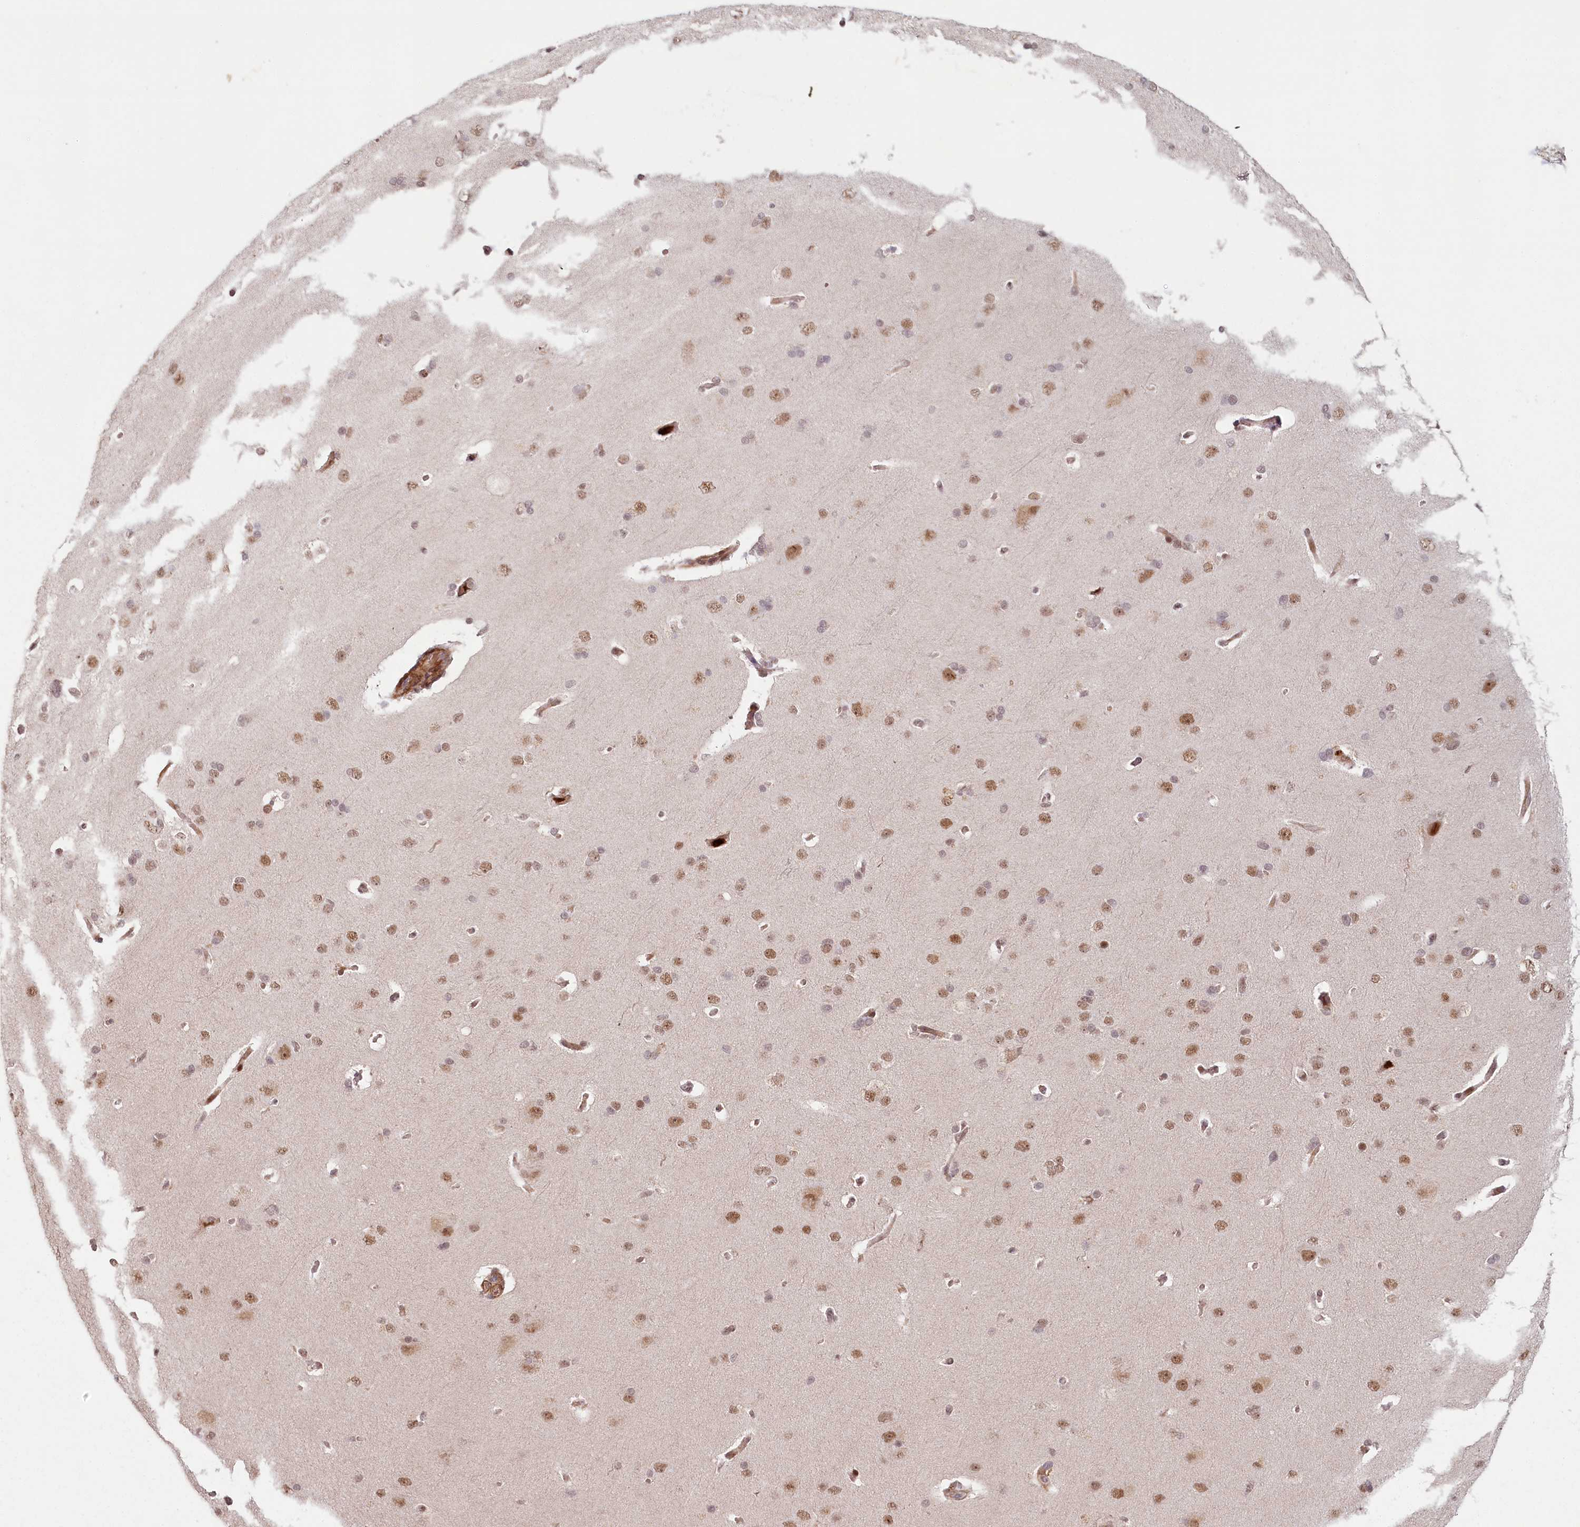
{"staining": {"intensity": "weak", "quantity": "25%-75%", "location": "nuclear"}, "tissue": "cerebral cortex", "cell_type": "Endothelial cells", "image_type": "normal", "snomed": [{"axis": "morphology", "description": "Normal tissue, NOS"}, {"axis": "topography", "description": "Cerebral cortex"}], "caption": "An immunohistochemistry photomicrograph of normal tissue is shown. Protein staining in brown labels weak nuclear positivity in cerebral cortex within endothelial cells.", "gene": "FAM204A", "patient": {"sex": "male", "age": 62}}